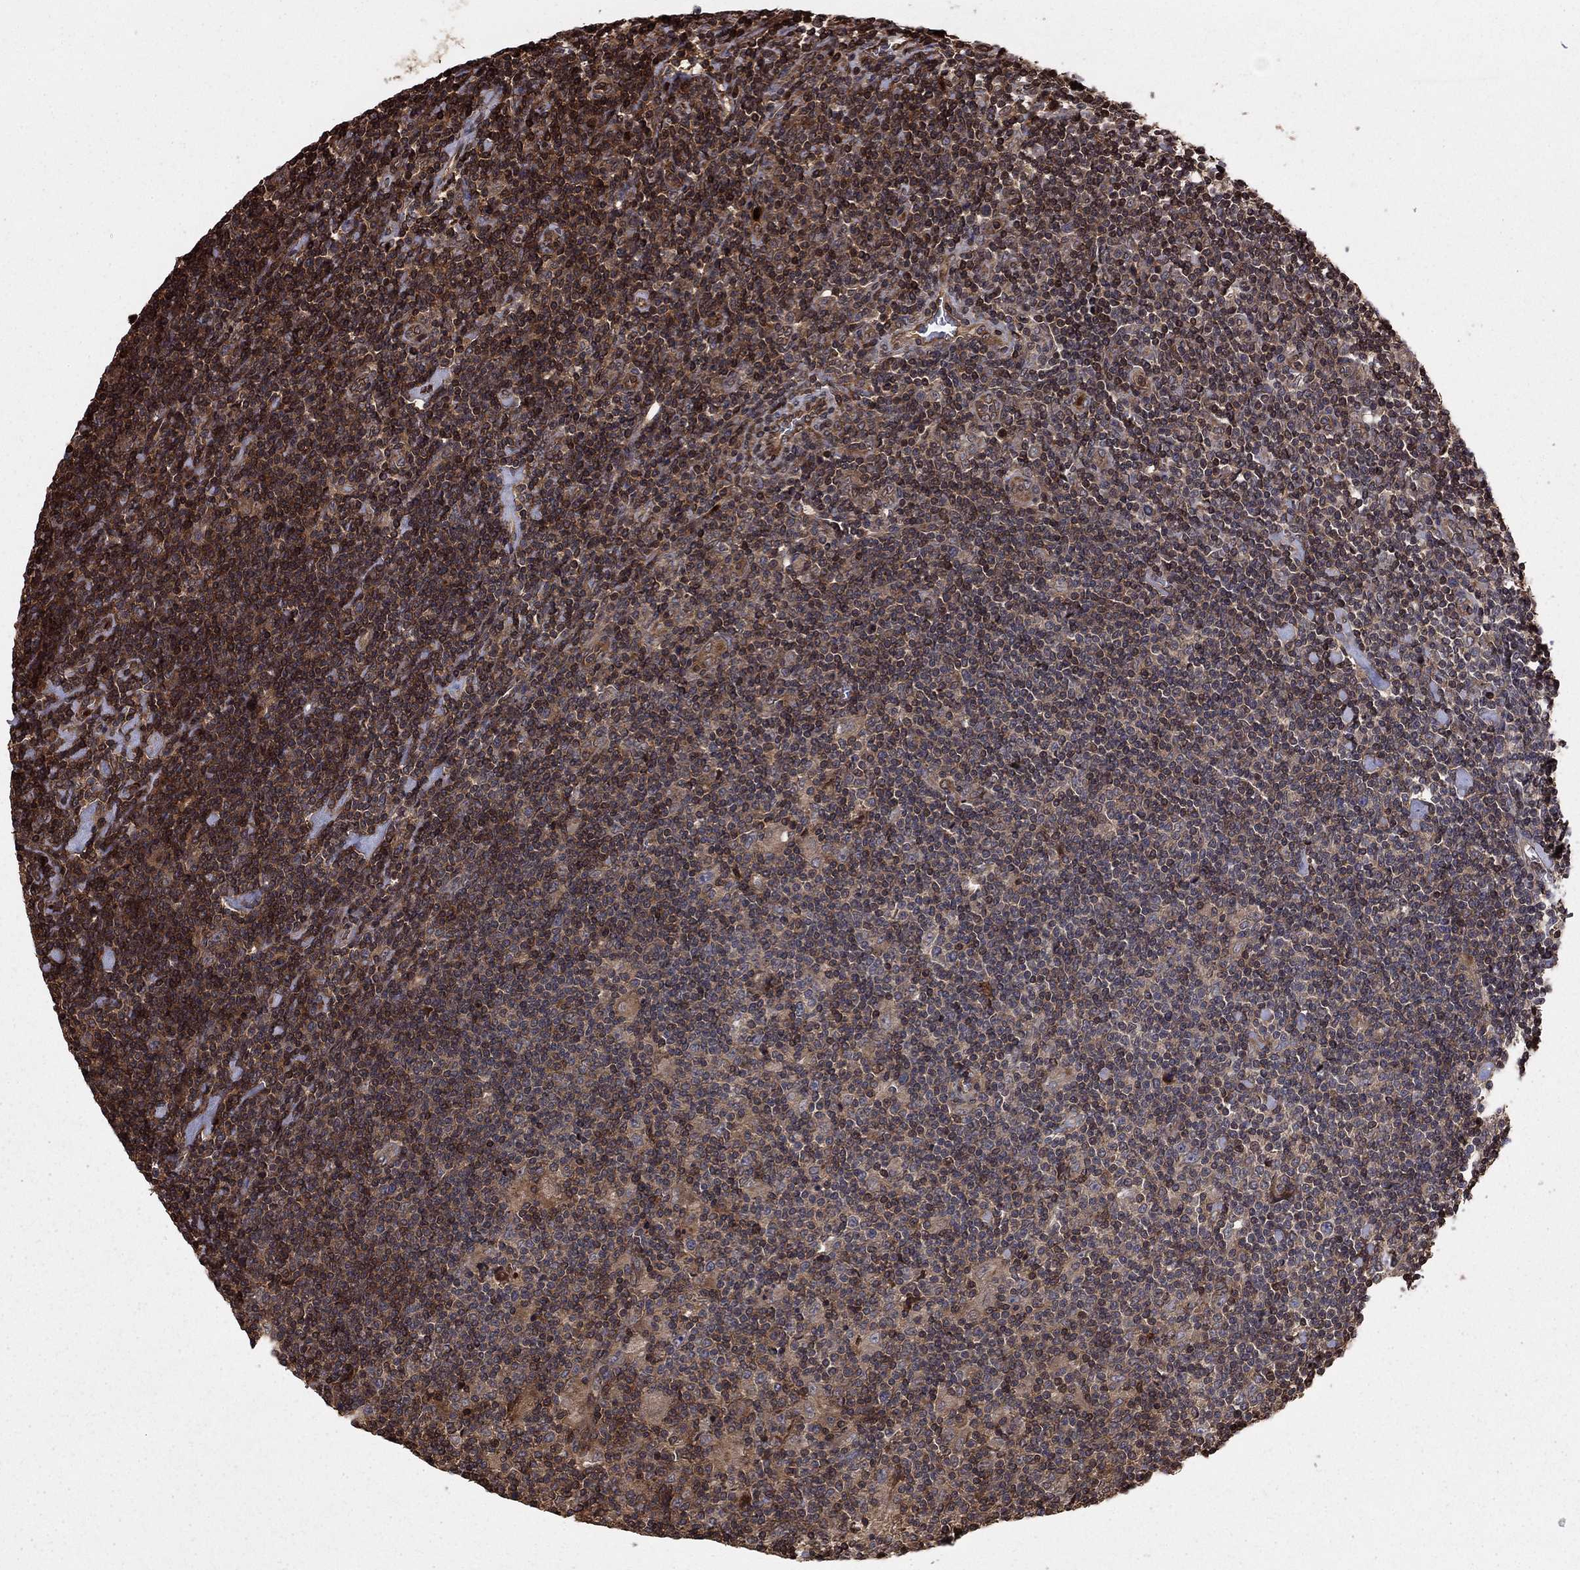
{"staining": {"intensity": "negative", "quantity": "none", "location": "none"}, "tissue": "lymphoma", "cell_type": "Tumor cells", "image_type": "cancer", "snomed": [{"axis": "morphology", "description": "Hodgkin's disease, NOS"}, {"axis": "topography", "description": "Lymph node"}], "caption": "Immunohistochemistry (IHC) micrograph of neoplastic tissue: lymphoma stained with DAB exhibits no significant protein positivity in tumor cells.", "gene": "GYG1", "patient": {"sex": "male", "age": 40}}